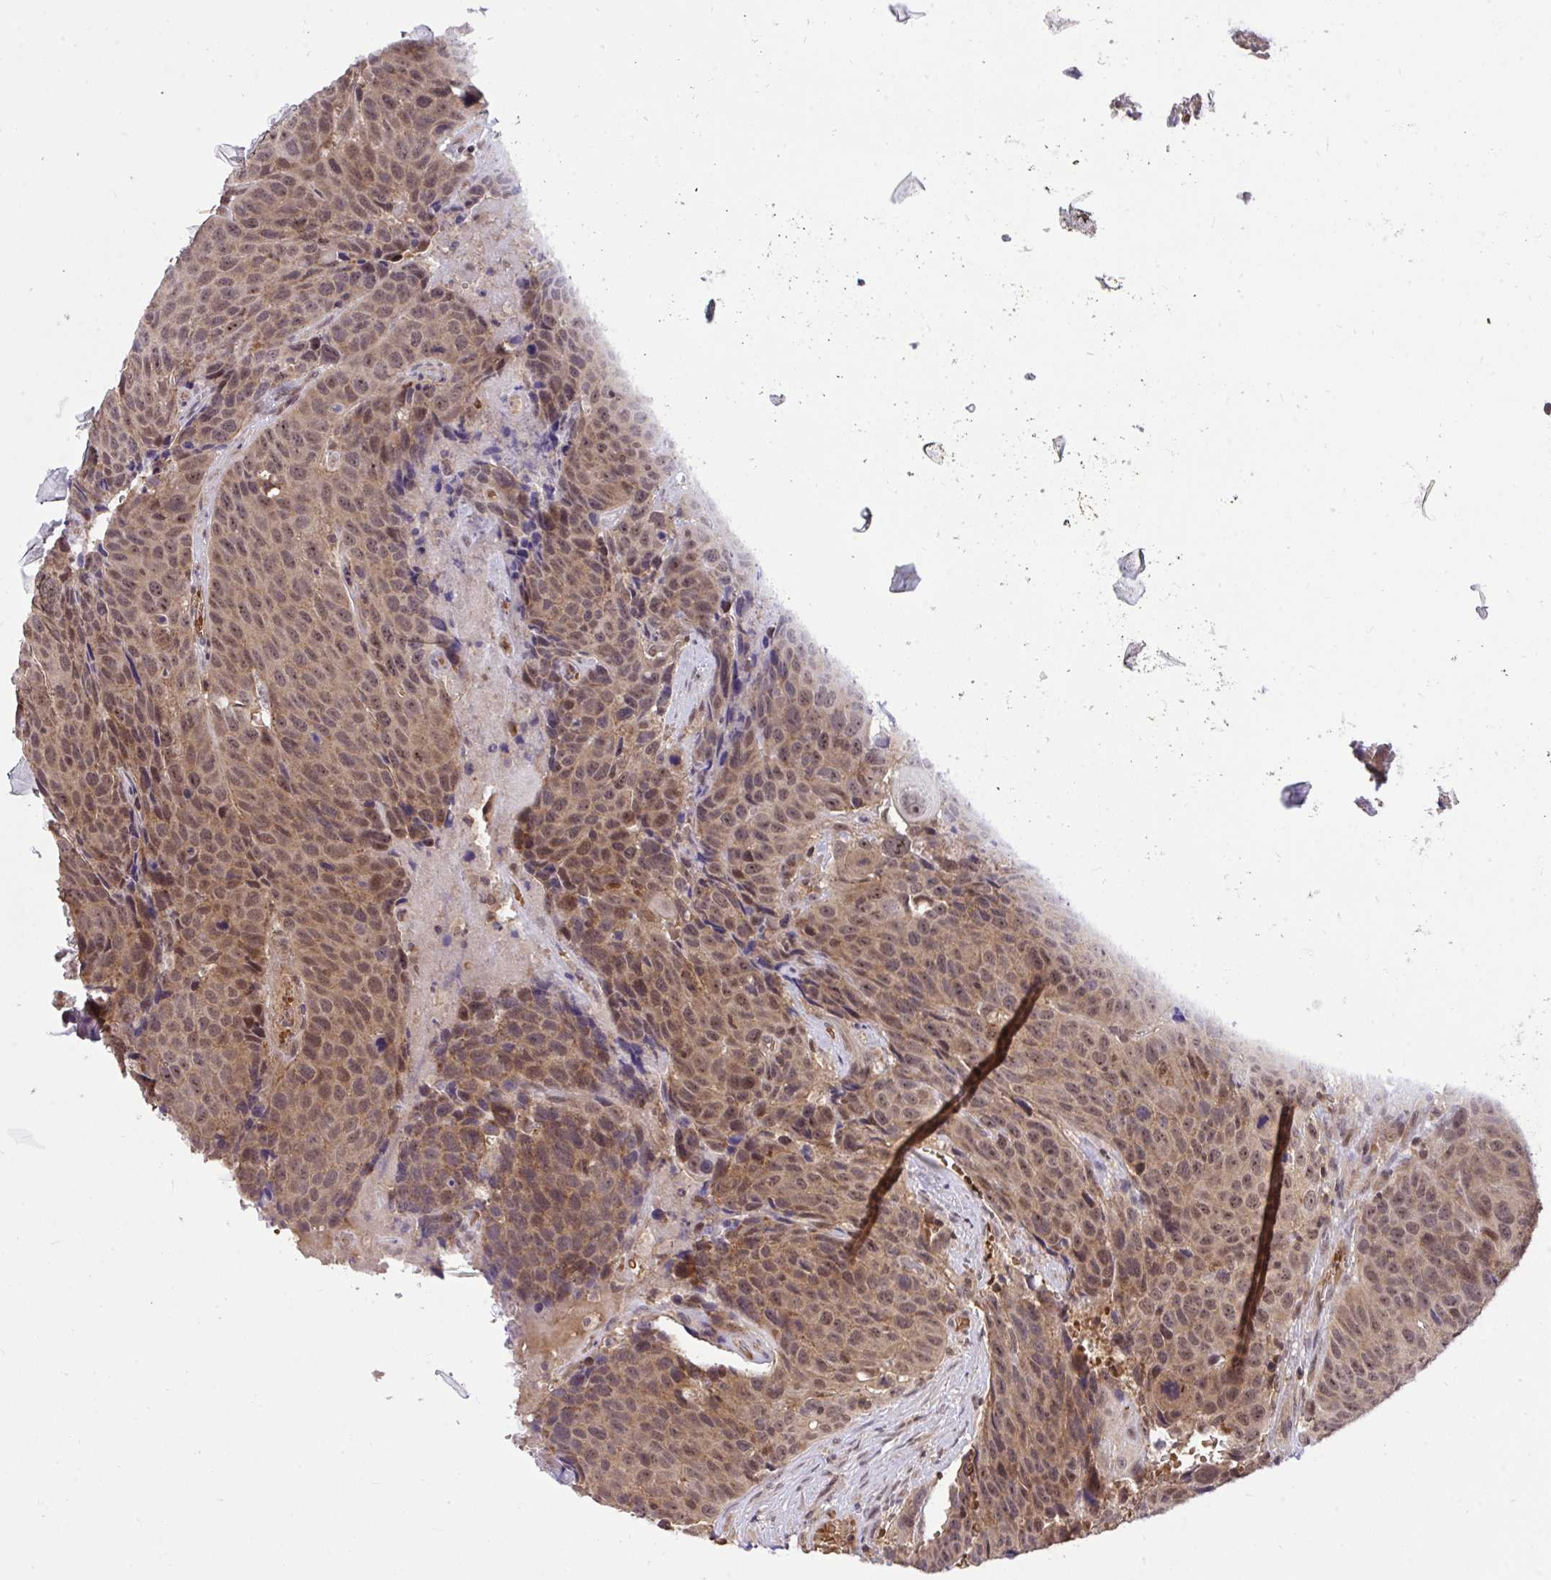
{"staining": {"intensity": "moderate", "quantity": ">75%", "location": "cytoplasmic/membranous,nuclear"}, "tissue": "head and neck cancer", "cell_type": "Tumor cells", "image_type": "cancer", "snomed": [{"axis": "morphology", "description": "Squamous cell carcinoma, NOS"}, {"axis": "topography", "description": "Head-Neck"}], "caption": "Moderate cytoplasmic/membranous and nuclear positivity is seen in about >75% of tumor cells in head and neck cancer (squamous cell carcinoma).", "gene": "PPP1CA", "patient": {"sex": "male", "age": 66}}